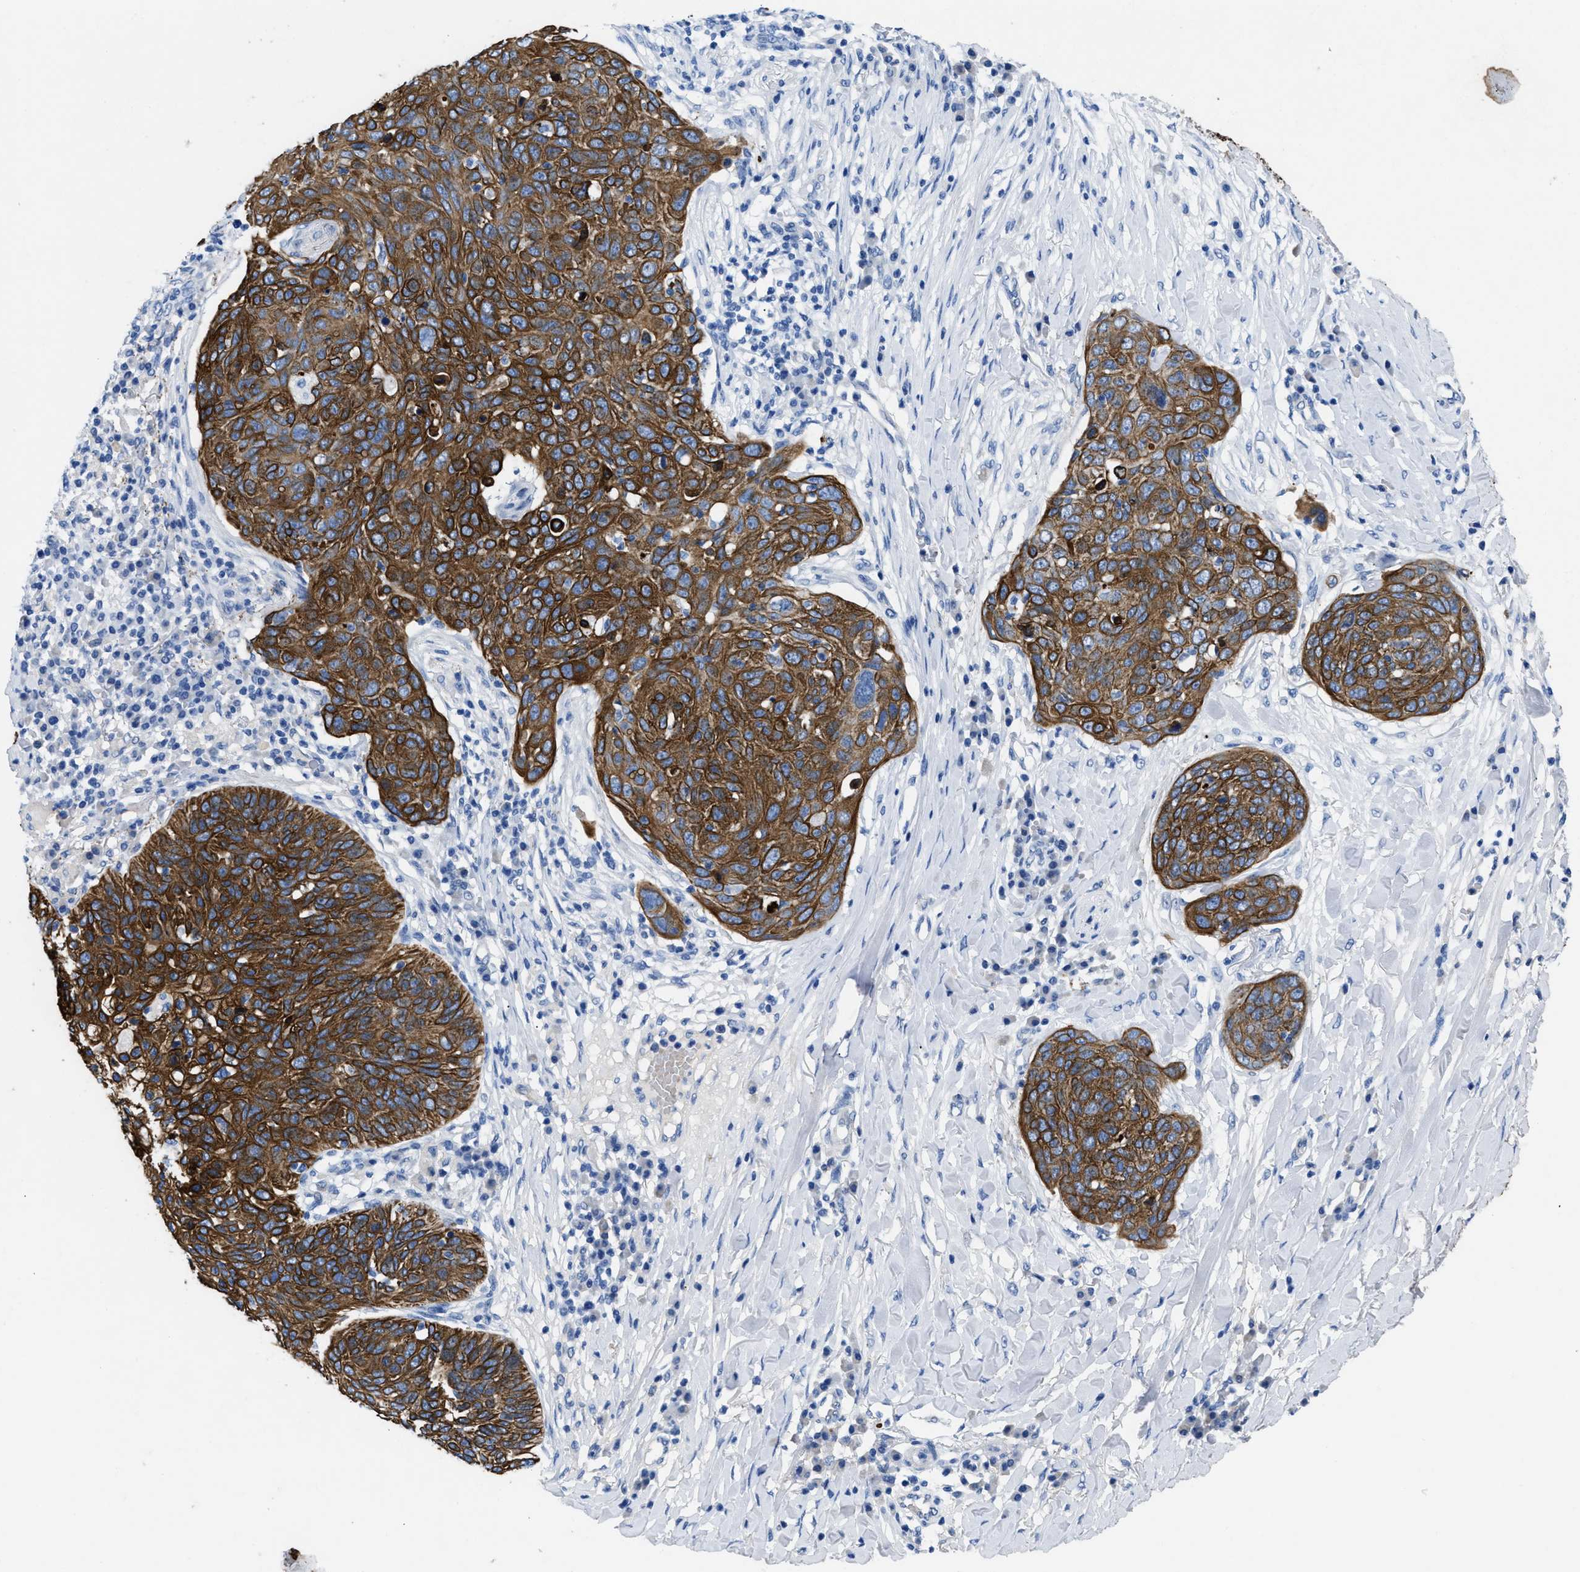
{"staining": {"intensity": "strong", "quantity": ">75%", "location": "cytoplasmic/membranous"}, "tissue": "skin cancer", "cell_type": "Tumor cells", "image_type": "cancer", "snomed": [{"axis": "morphology", "description": "Squamous cell carcinoma in situ, NOS"}, {"axis": "morphology", "description": "Squamous cell carcinoma, NOS"}, {"axis": "topography", "description": "Skin"}], "caption": "Skin cancer (squamous cell carcinoma) was stained to show a protein in brown. There is high levels of strong cytoplasmic/membranous expression in approximately >75% of tumor cells.", "gene": "TMEM68", "patient": {"sex": "male", "age": 93}}